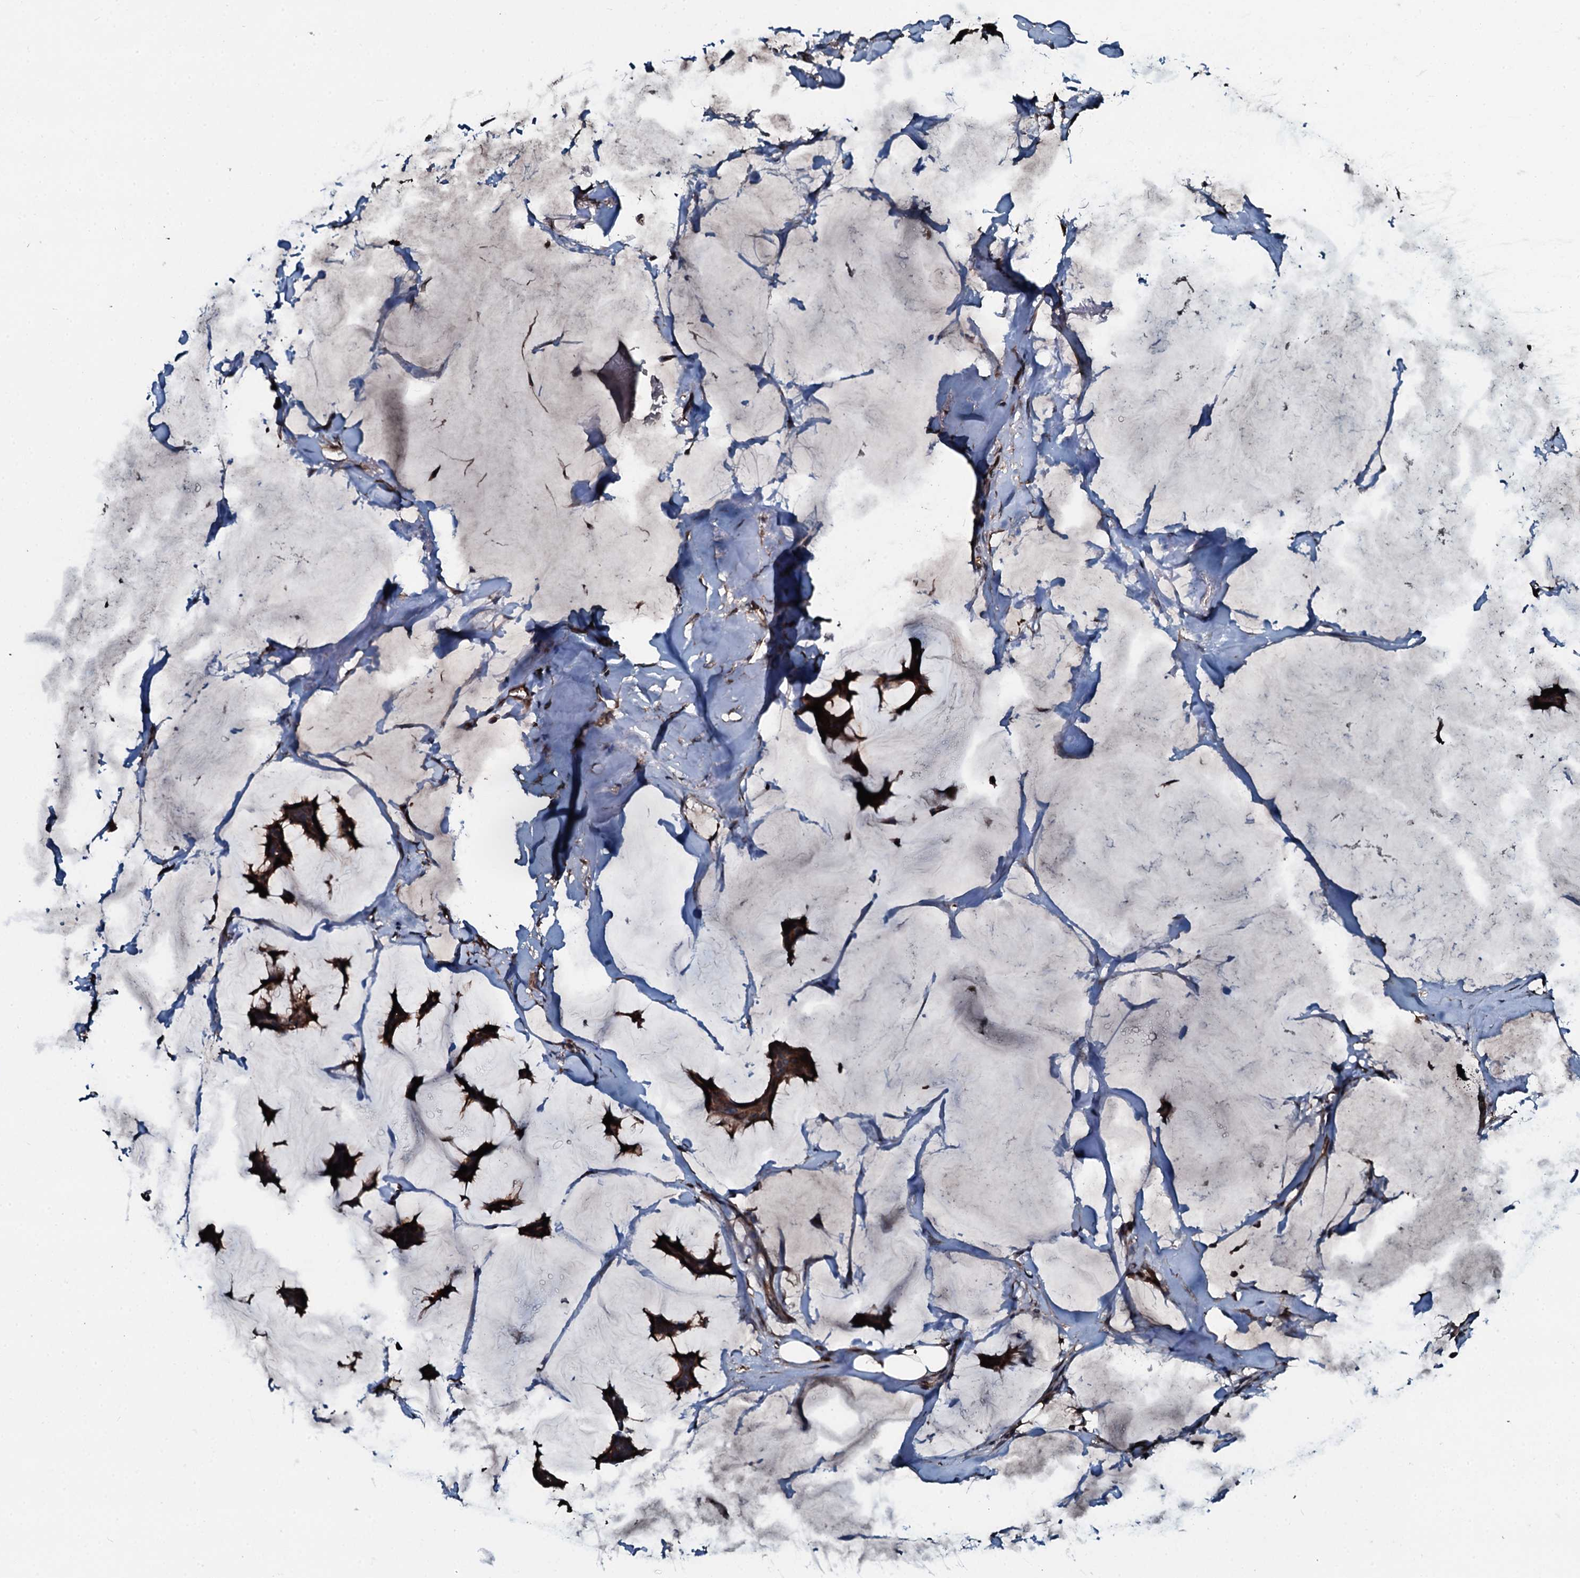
{"staining": {"intensity": "strong", "quantity": ">75%", "location": "cytoplasmic/membranous"}, "tissue": "breast cancer", "cell_type": "Tumor cells", "image_type": "cancer", "snomed": [{"axis": "morphology", "description": "Duct carcinoma"}, {"axis": "topography", "description": "Breast"}], "caption": "Tumor cells demonstrate high levels of strong cytoplasmic/membranous expression in about >75% of cells in human intraductal carcinoma (breast).", "gene": "AARS1", "patient": {"sex": "female", "age": 93}}